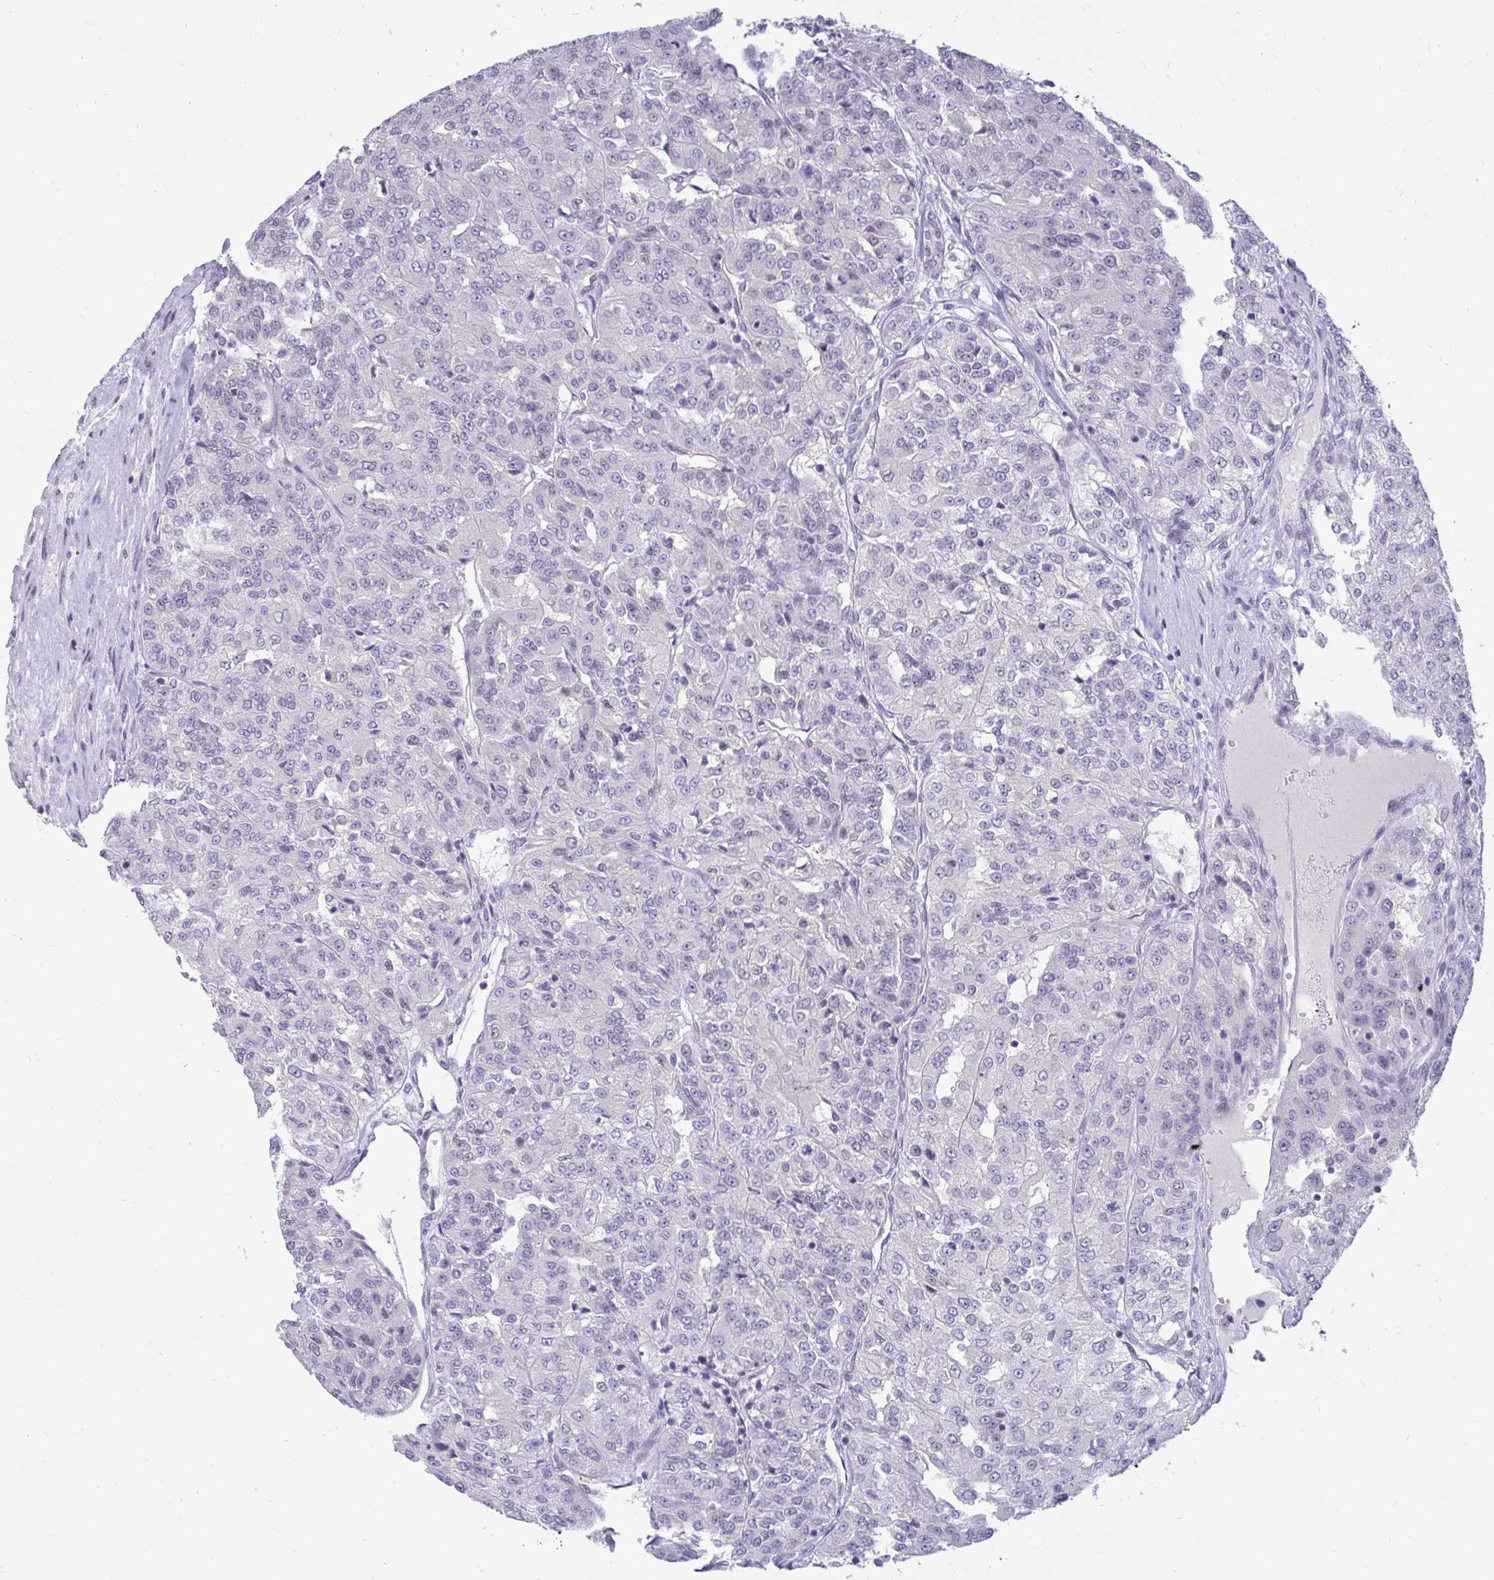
{"staining": {"intensity": "negative", "quantity": "none", "location": "none"}, "tissue": "renal cancer", "cell_type": "Tumor cells", "image_type": "cancer", "snomed": [{"axis": "morphology", "description": "Adenocarcinoma, NOS"}, {"axis": "topography", "description": "Kidney"}], "caption": "This is an immunohistochemistry (IHC) image of renal adenocarcinoma. There is no expression in tumor cells.", "gene": "ARPP19", "patient": {"sex": "female", "age": 63}}